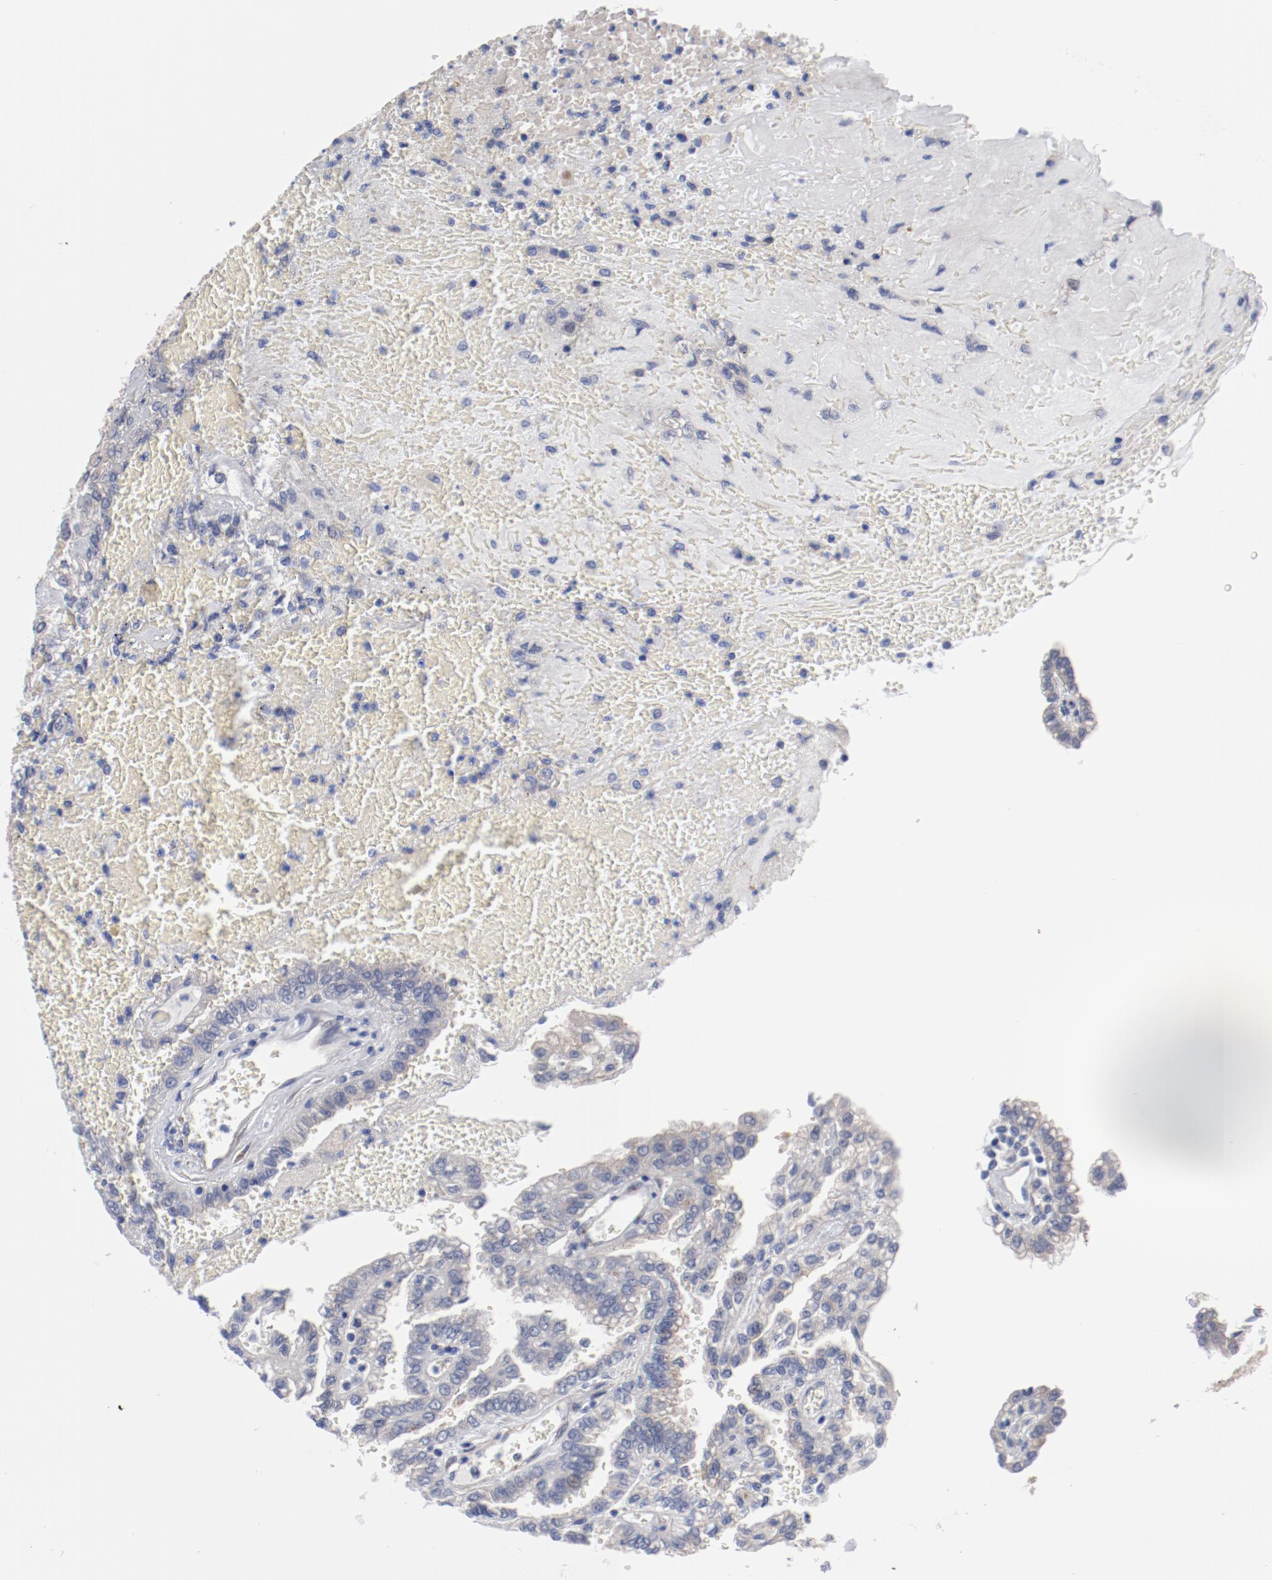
{"staining": {"intensity": "moderate", "quantity": "<25%", "location": "cytoplasmic/membranous"}, "tissue": "renal cancer", "cell_type": "Tumor cells", "image_type": "cancer", "snomed": [{"axis": "morphology", "description": "Inflammation, NOS"}, {"axis": "morphology", "description": "Adenocarcinoma, NOS"}, {"axis": "topography", "description": "Kidney"}], "caption": "This photomicrograph demonstrates IHC staining of renal cancer, with low moderate cytoplasmic/membranous positivity in approximately <25% of tumor cells.", "gene": "GPR143", "patient": {"sex": "male", "age": 68}}